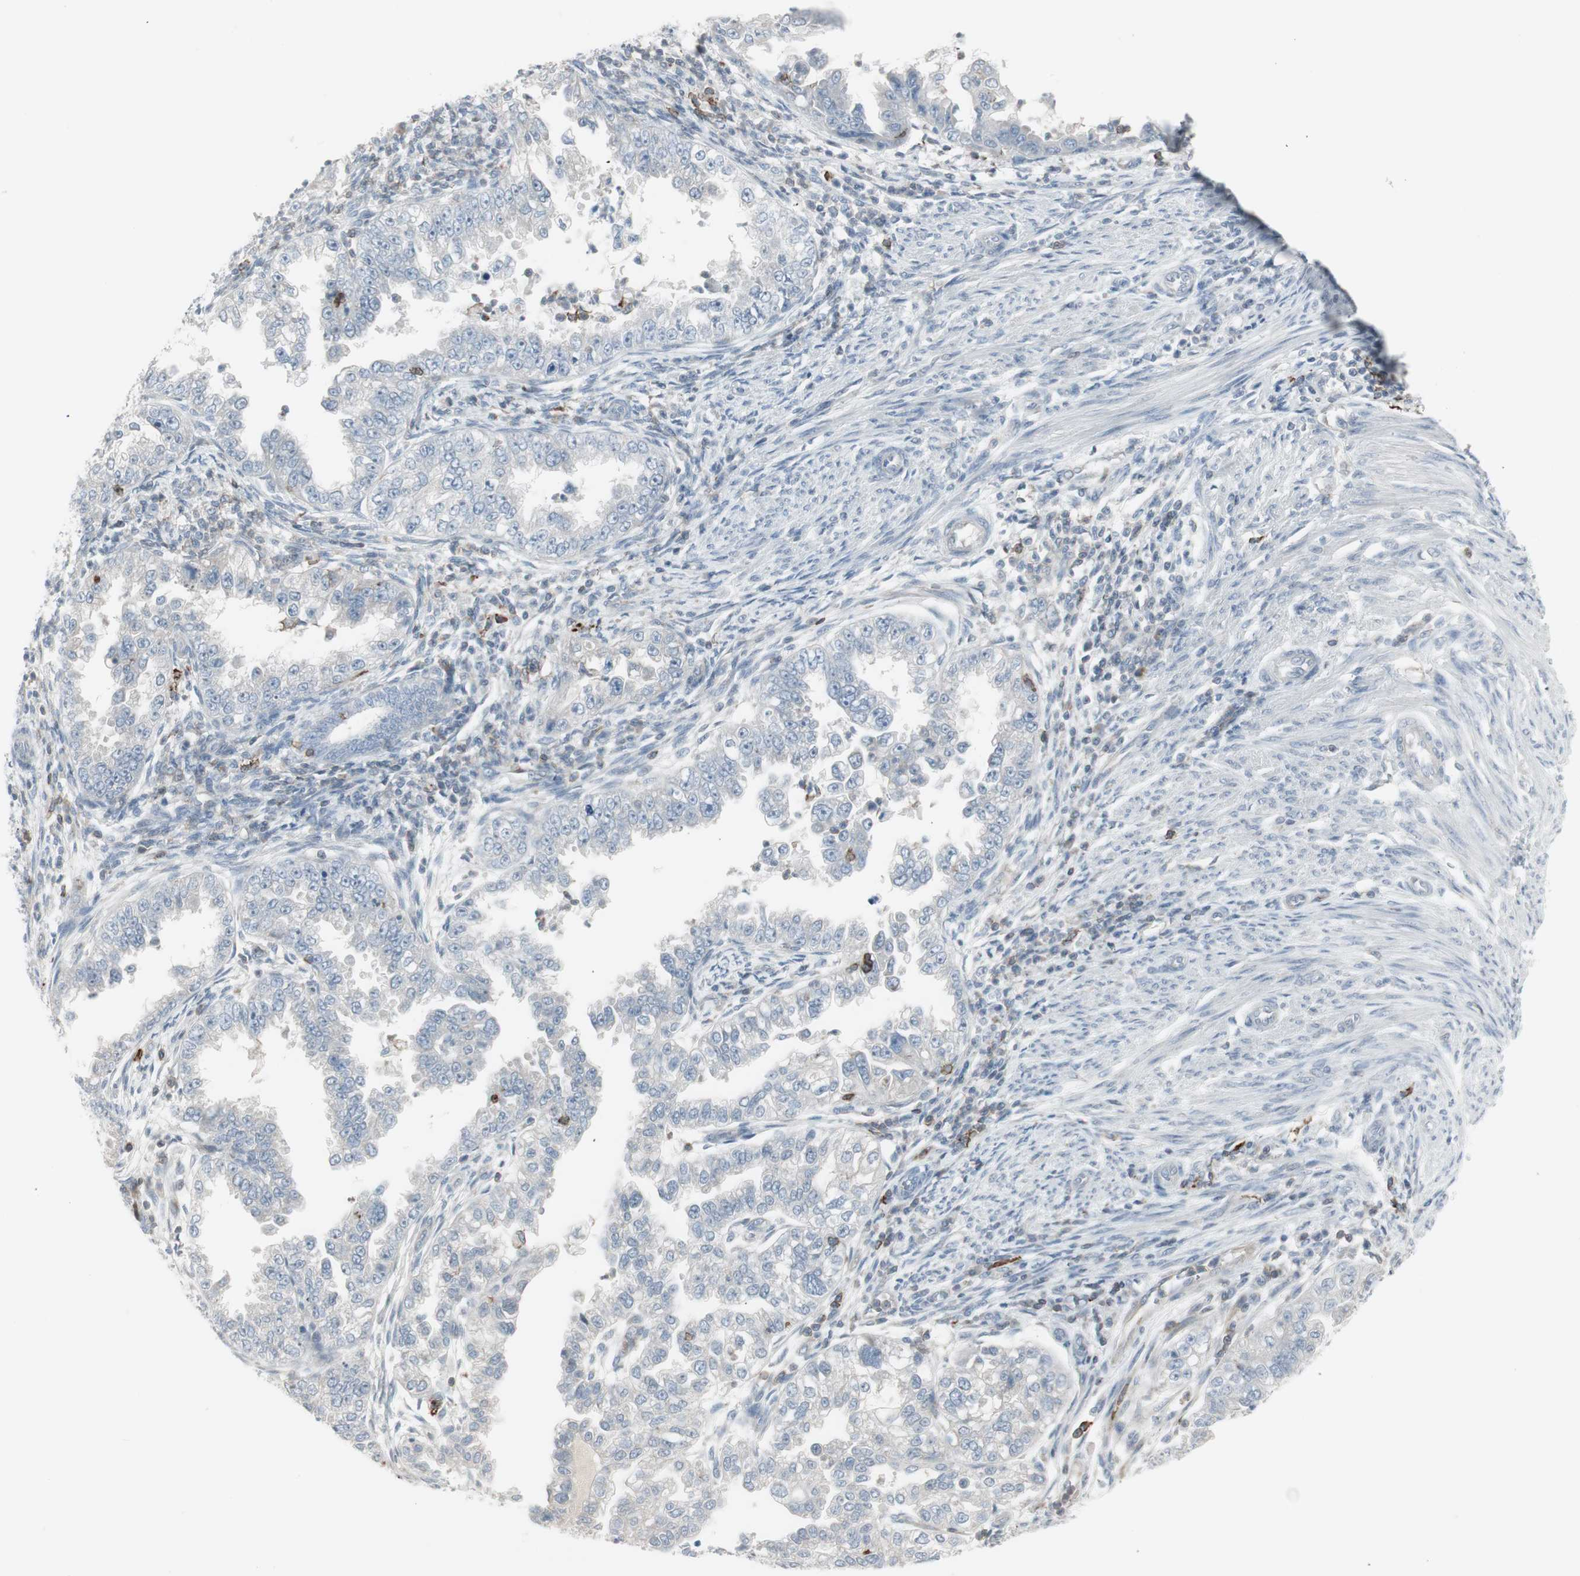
{"staining": {"intensity": "negative", "quantity": "none", "location": "none"}, "tissue": "endometrial cancer", "cell_type": "Tumor cells", "image_type": "cancer", "snomed": [{"axis": "morphology", "description": "Adenocarcinoma, NOS"}, {"axis": "topography", "description": "Endometrium"}], "caption": "This is an immunohistochemistry (IHC) image of endometrial cancer (adenocarcinoma). There is no expression in tumor cells.", "gene": "MAP4K4", "patient": {"sex": "female", "age": 85}}